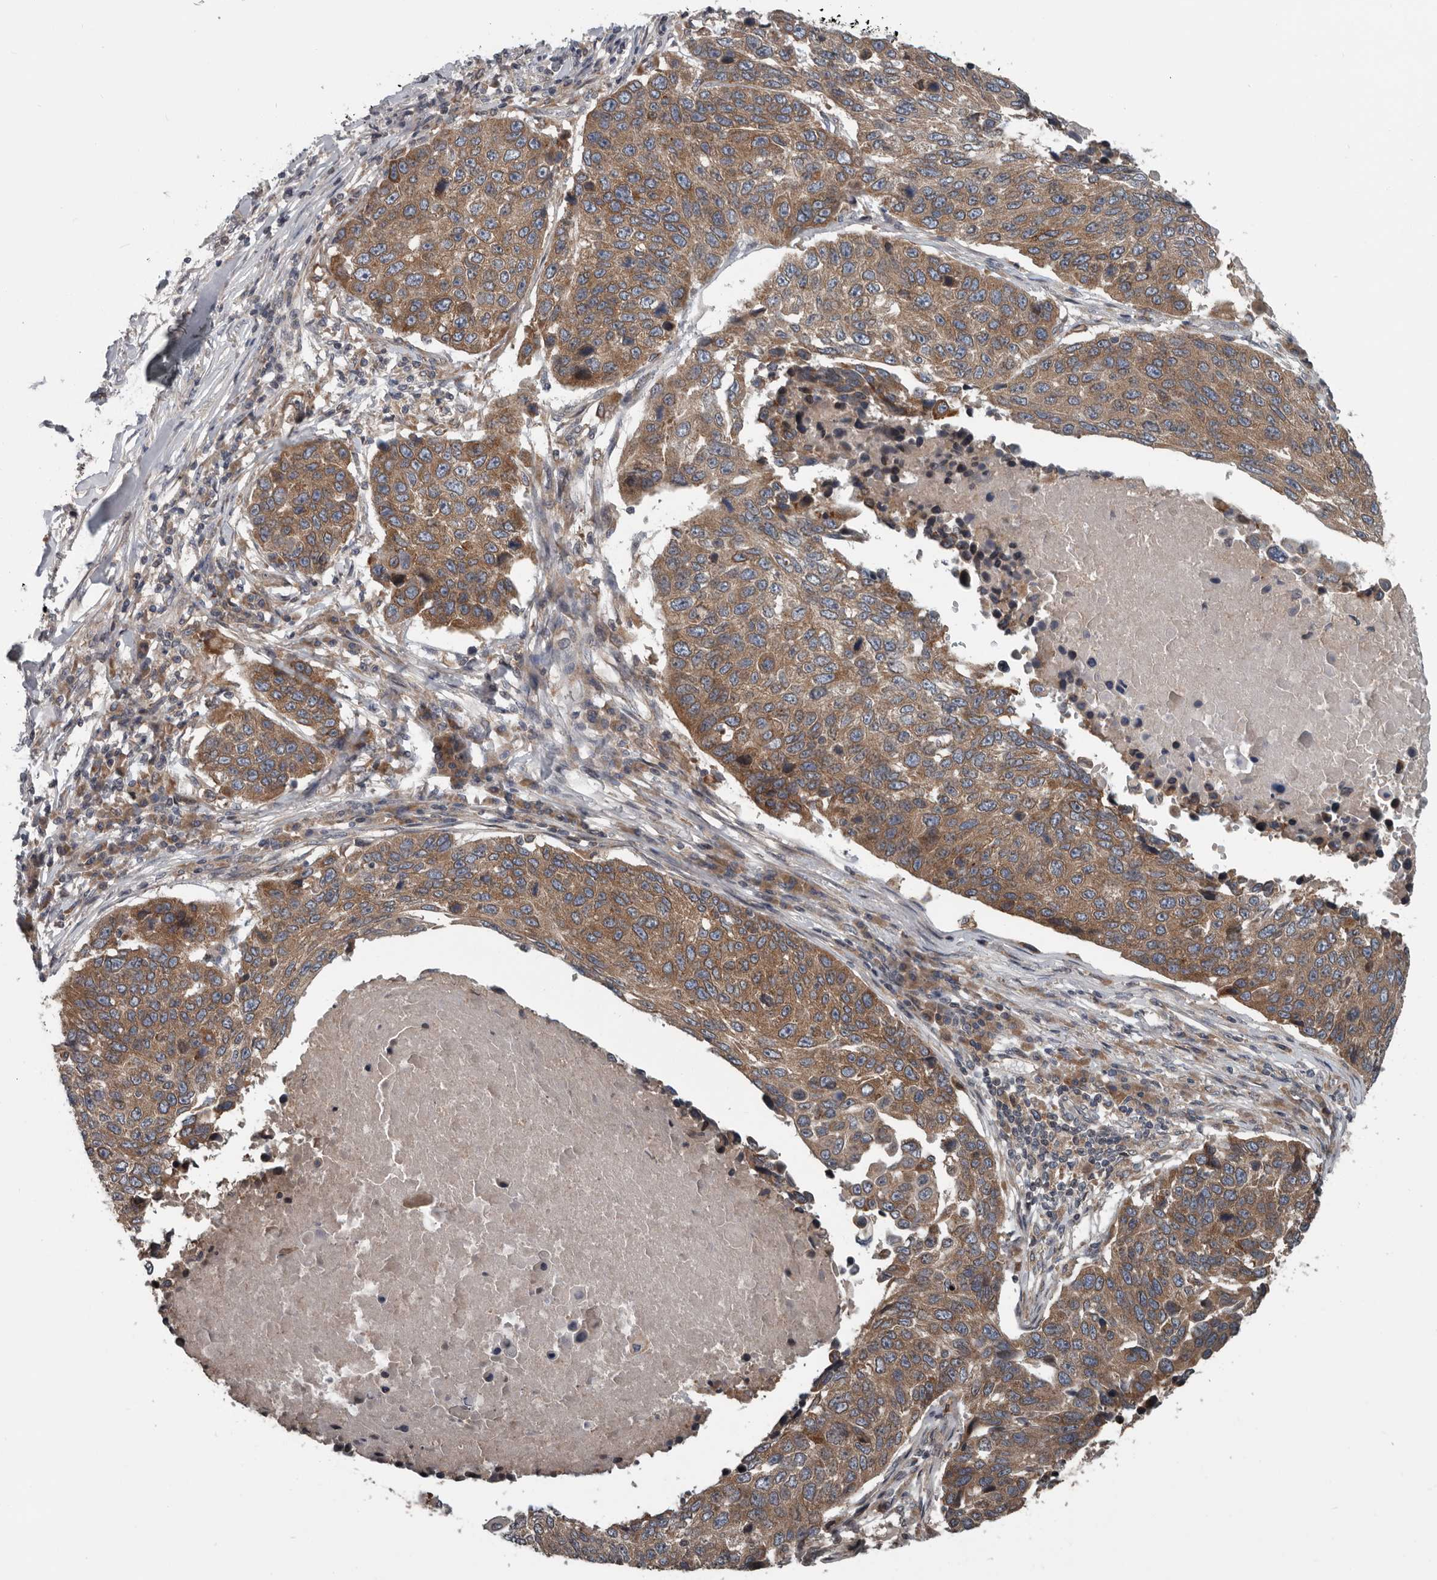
{"staining": {"intensity": "moderate", "quantity": ">75%", "location": "cytoplasmic/membranous"}, "tissue": "lung cancer", "cell_type": "Tumor cells", "image_type": "cancer", "snomed": [{"axis": "morphology", "description": "Squamous cell carcinoma, NOS"}, {"axis": "topography", "description": "Lung"}], "caption": "High-magnification brightfield microscopy of lung cancer (squamous cell carcinoma) stained with DAB (3,3'-diaminobenzidine) (brown) and counterstained with hematoxylin (blue). tumor cells exhibit moderate cytoplasmic/membranous positivity is present in about>75% of cells. The staining was performed using DAB to visualize the protein expression in brown, while the nuclei were stained in blue with hematoxylin (Magnification: 20x).", "gene": "TMEM199", "patient": {"sex": "male", "age": 66}}